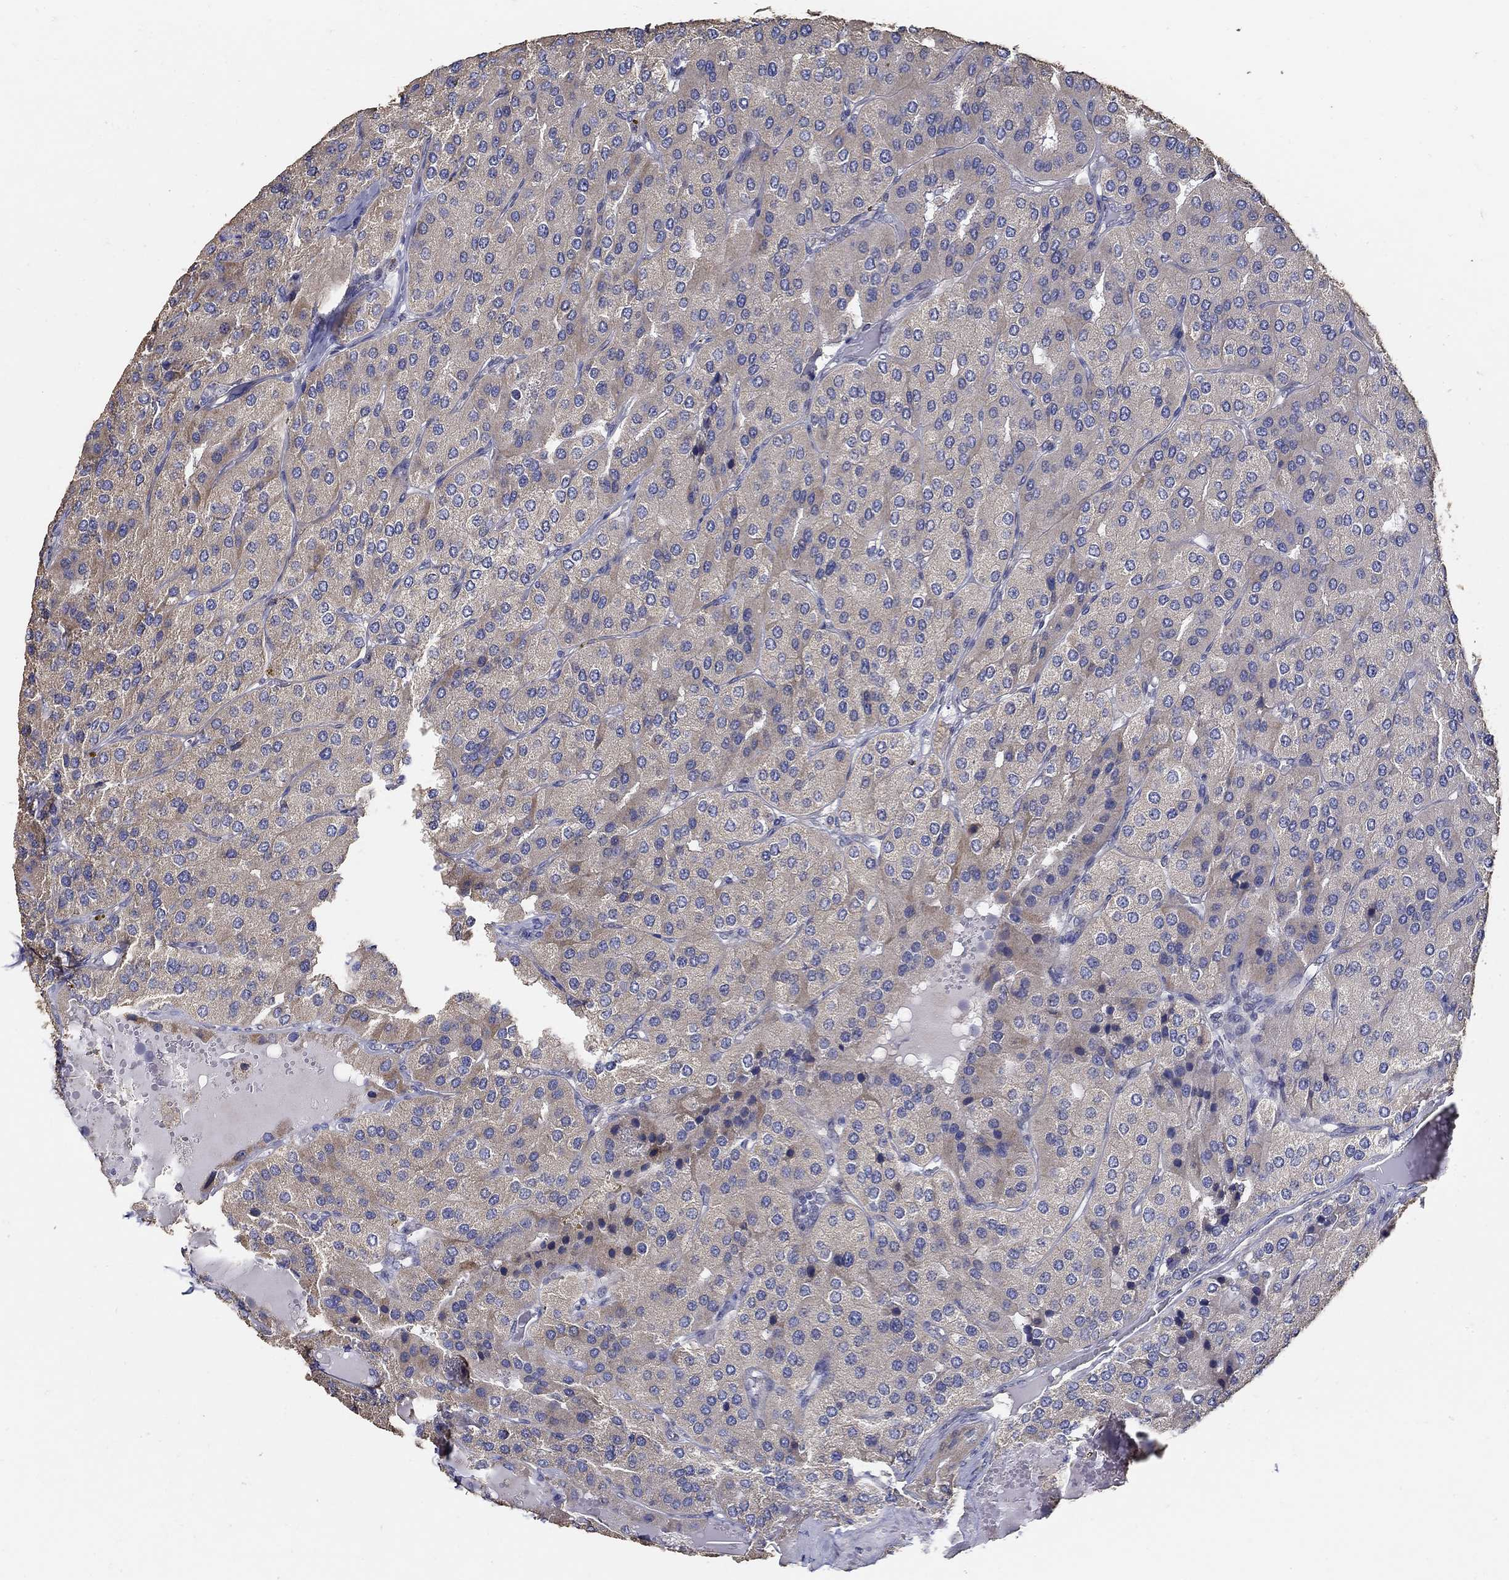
{"staining": {"intensity": "weak", "quantity": "<25%", "location": "cytoplasmic/membranous"}, "tissue": "parathyroid gland", "cell_type": "Glandular cells", "image_type": "normal", "snomed": [{"axis": "morphology", "description": "Normal tissue, NOS"}, {"axis": "morphology", "description": "Adenoma, NOS"}, {"axis": "topography", "description": "Parathyroid gland"}], "caption": "Glandular cells show no significant expression in benign parathyroid gland. (Brightfield microscopy of DAB immunohistochemistry (IHC) at high magnification).", "gene": "EMILIN3", "patient": {"sex": "female", "age": 86}}